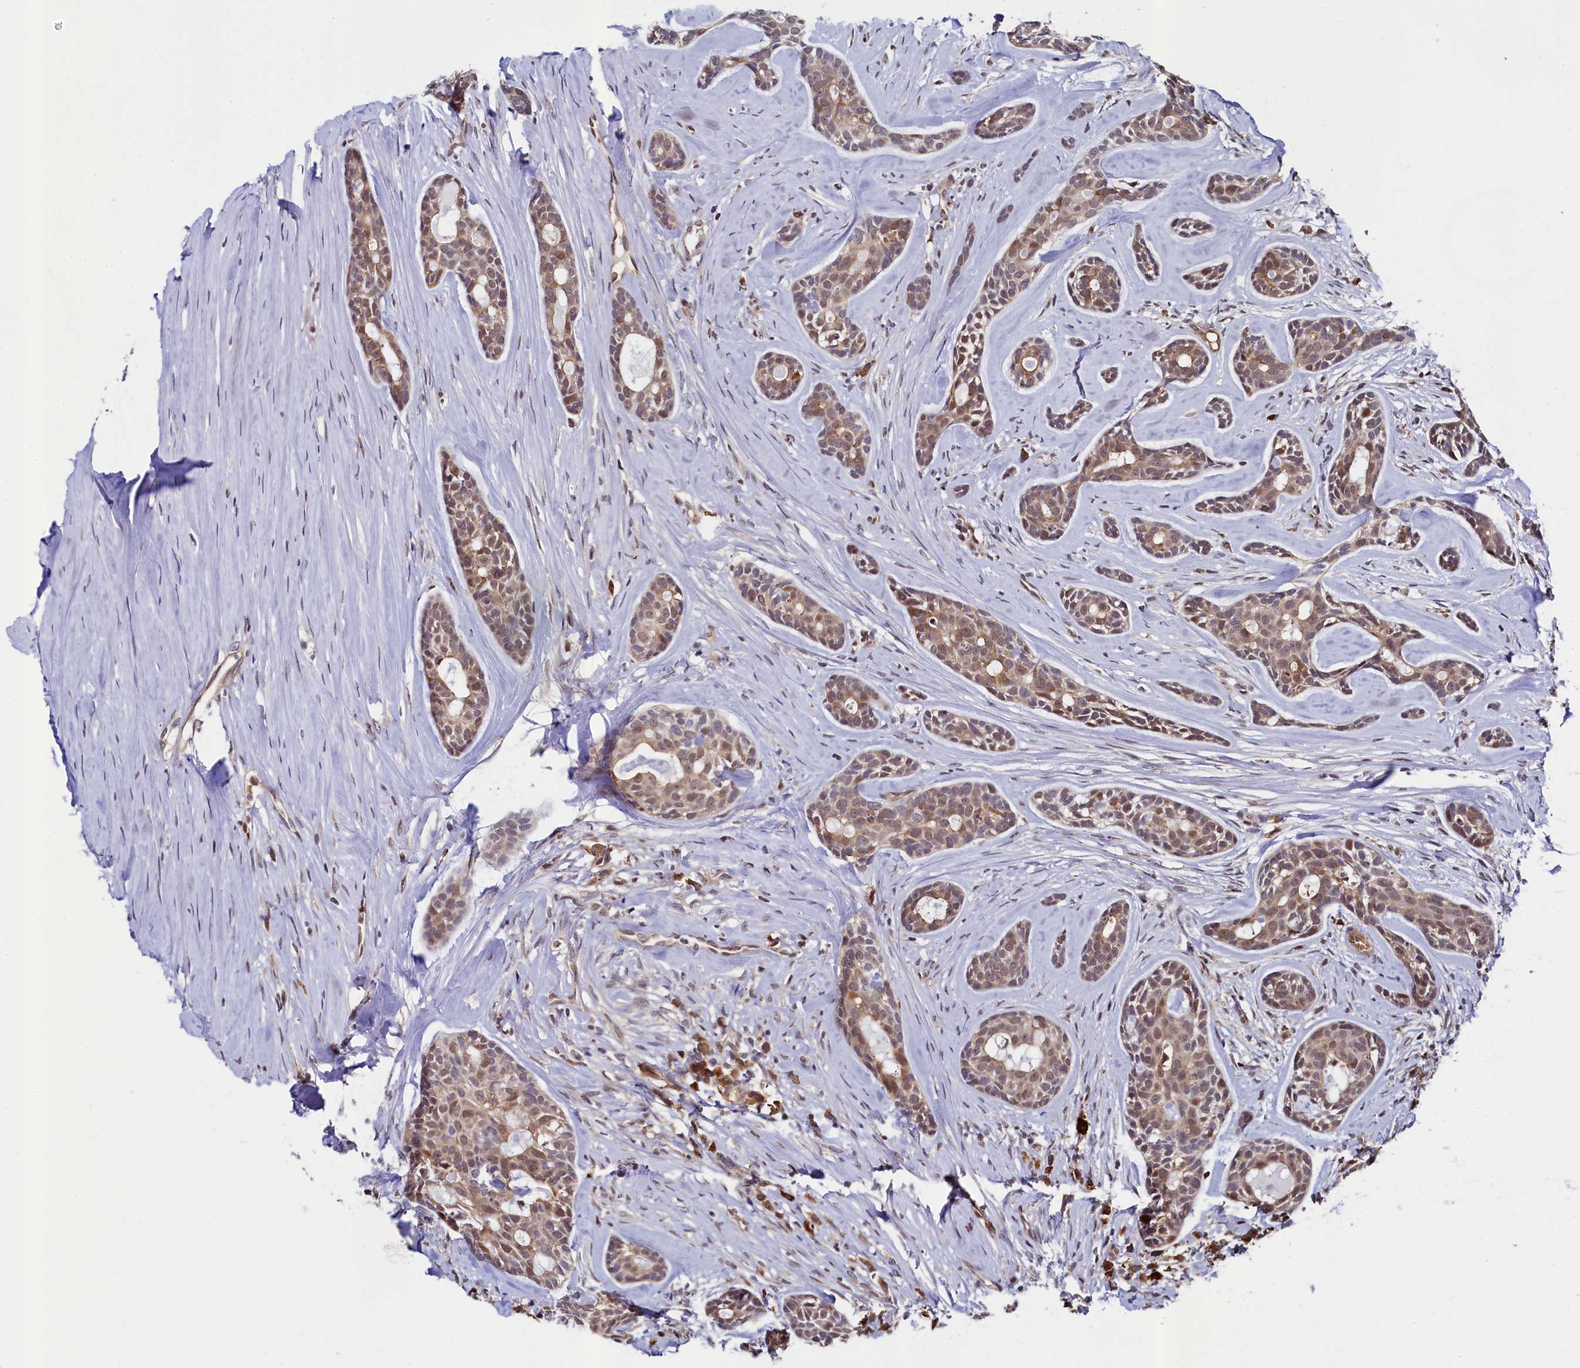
{"staining": {"intensity": "moderate", "quantity": ">75%", "location": "cytoplasmic/membranous,nuclear"}, "tissue": "head and neck cancer", "cell_type": "Tumor cells", "image_type": "cancer", "snomed": [{"axis": "morphology", "description": "Adenocarcinoma, NOS"}, {"axis": "topography", "description": "Subcutis"}, {"axis": "topography", "description": "Head-Neck"}], "caption": "This is an image of immunohistochemistry staining of adenocarcinoma (head and neck), which shows moderate expression in the cytoplasmic/membranous and nuclear of tumor cells.", "gene": "LEO1", "patient": {"sex": "female", "age": 73}}